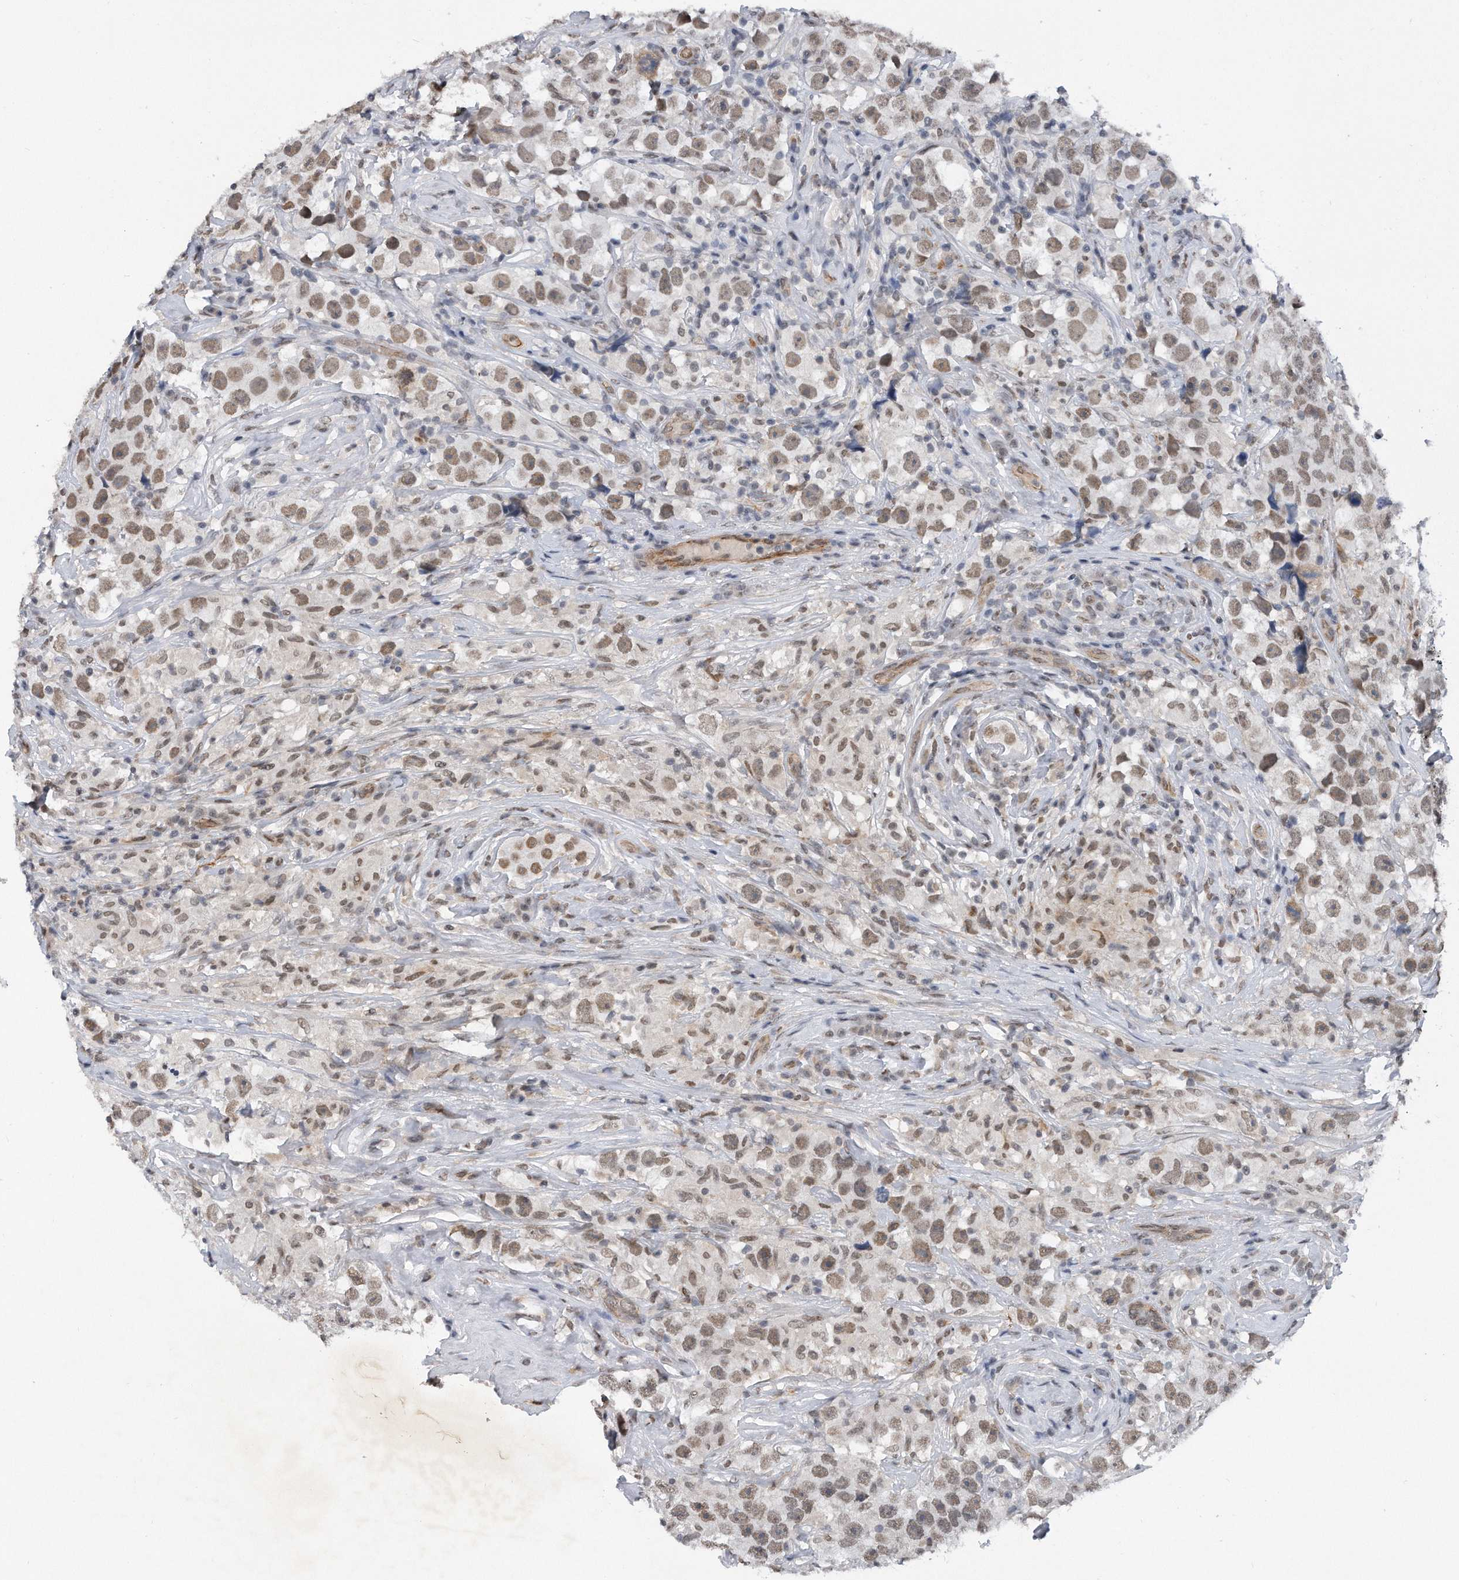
{"staining": {"intensity": "moderate", "quantity": ">75%", "location": "nuclear"}, "tissue": "testis cancer", "cell_type": "Tumor cells", "image_type": "cancer", "snomed": [{"axis": "morphology", "description": "Seminoma, NOS"}, {"axis": "topography", "description": "Testis"}], "caption": "Immunohistochemical staining of human testis cancer exhibits medium levels of moderate nuclear protein positivity in about >75% of tumor cells. The staining was performed using DAB (3,3'-diaminobenzidine), with brown indicating positive protein expression. Nuclei are stained blue with hematoxylin.", "gene": "TP53INP1", "patient": {"sex": "male", "age": 49}}